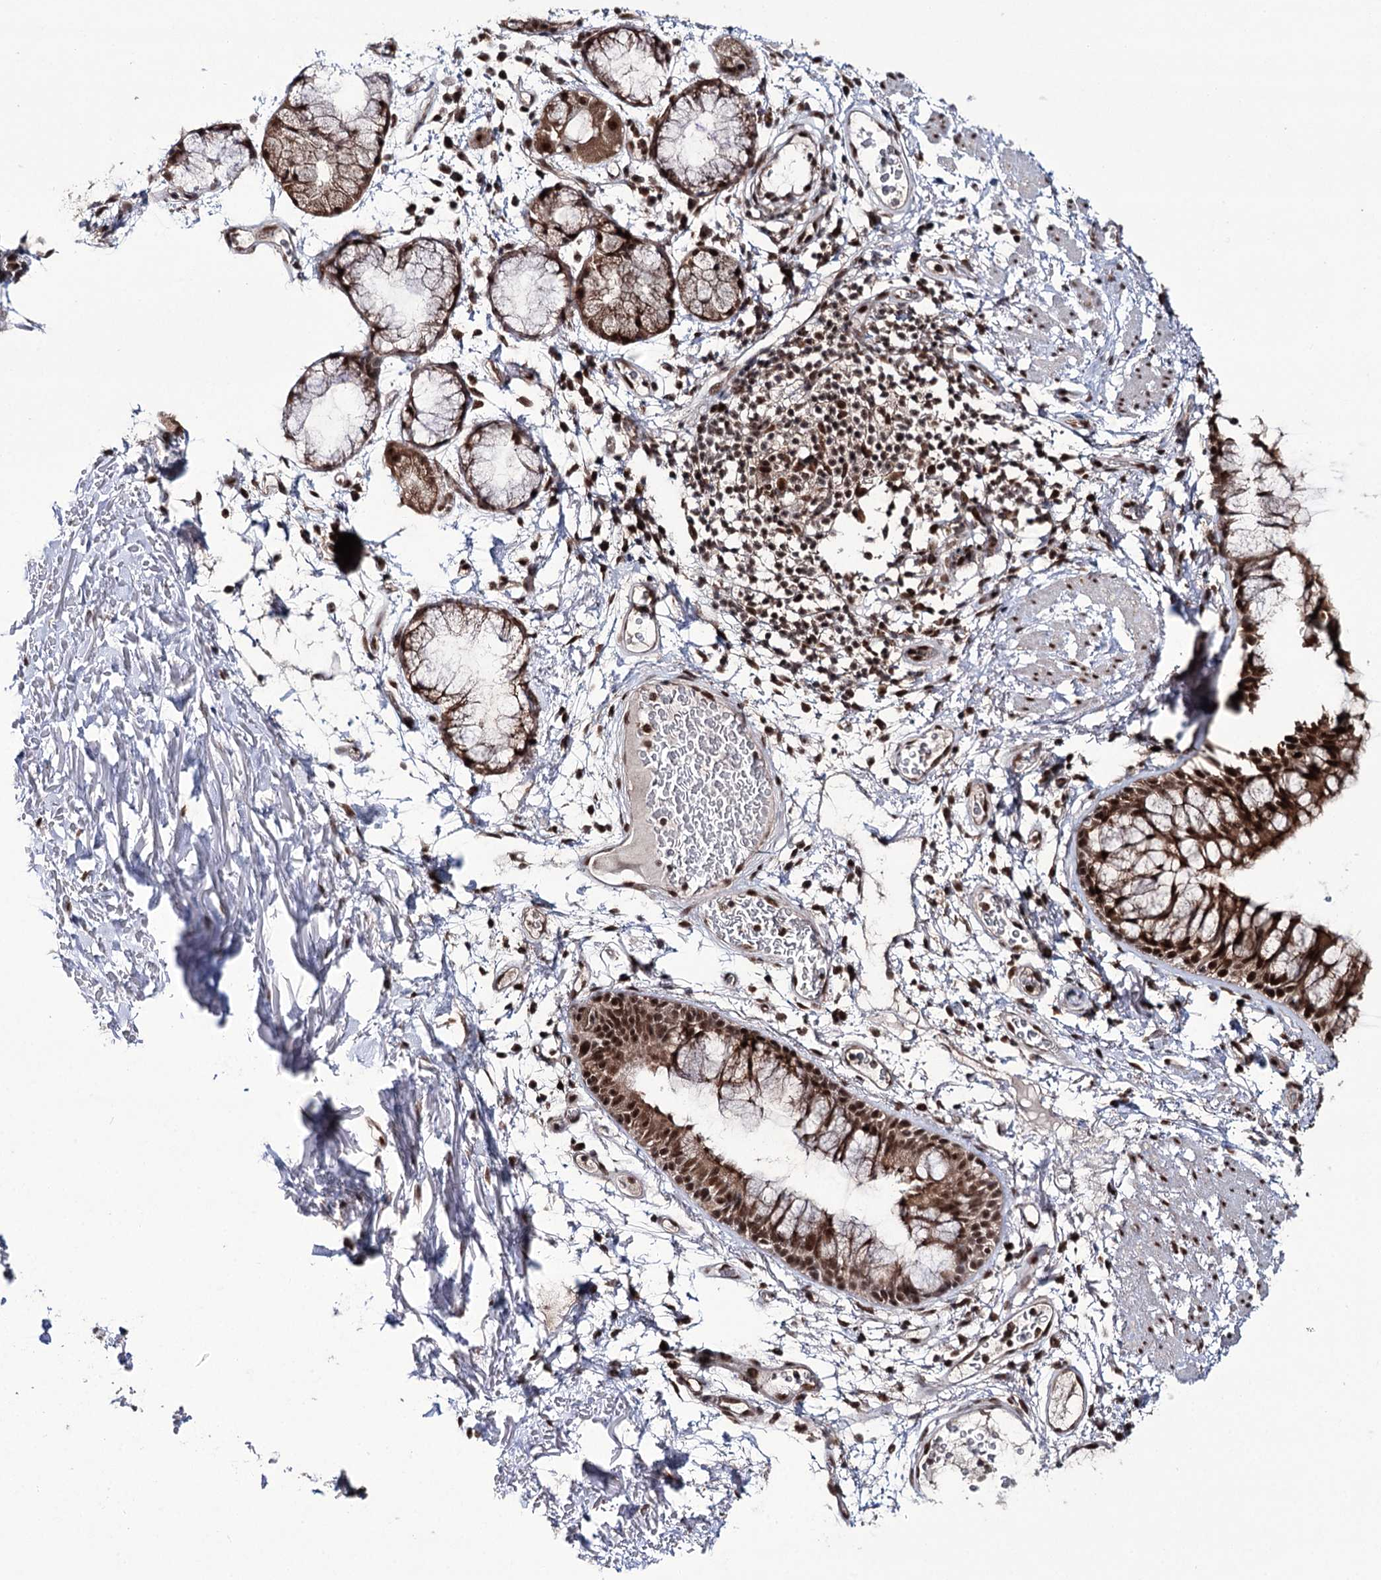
{"staining": {"intensity": "strong", "quantity": ">75%", "location": "cytoplasmic/membranous,nuclear"}, "tissue": "bronchus", "cell_type": "Respiratory epithelial cells", "image_type": "normal", "snomed": [{"axis": "morphology", "description": "Normal tissue, NOS"}, {"axis": "topography", "description": "Cartilage tissue"}, {"axis": "topography", "description": "Bronchus"}], "caption": "Strong cytoplasmic/membranous,nuclear expression is seen in approximately >75% of respiratory epithelial cells in benign bronchus.", "gene": "ERCC3", "patient": {"sex": "female", "age": 73}}